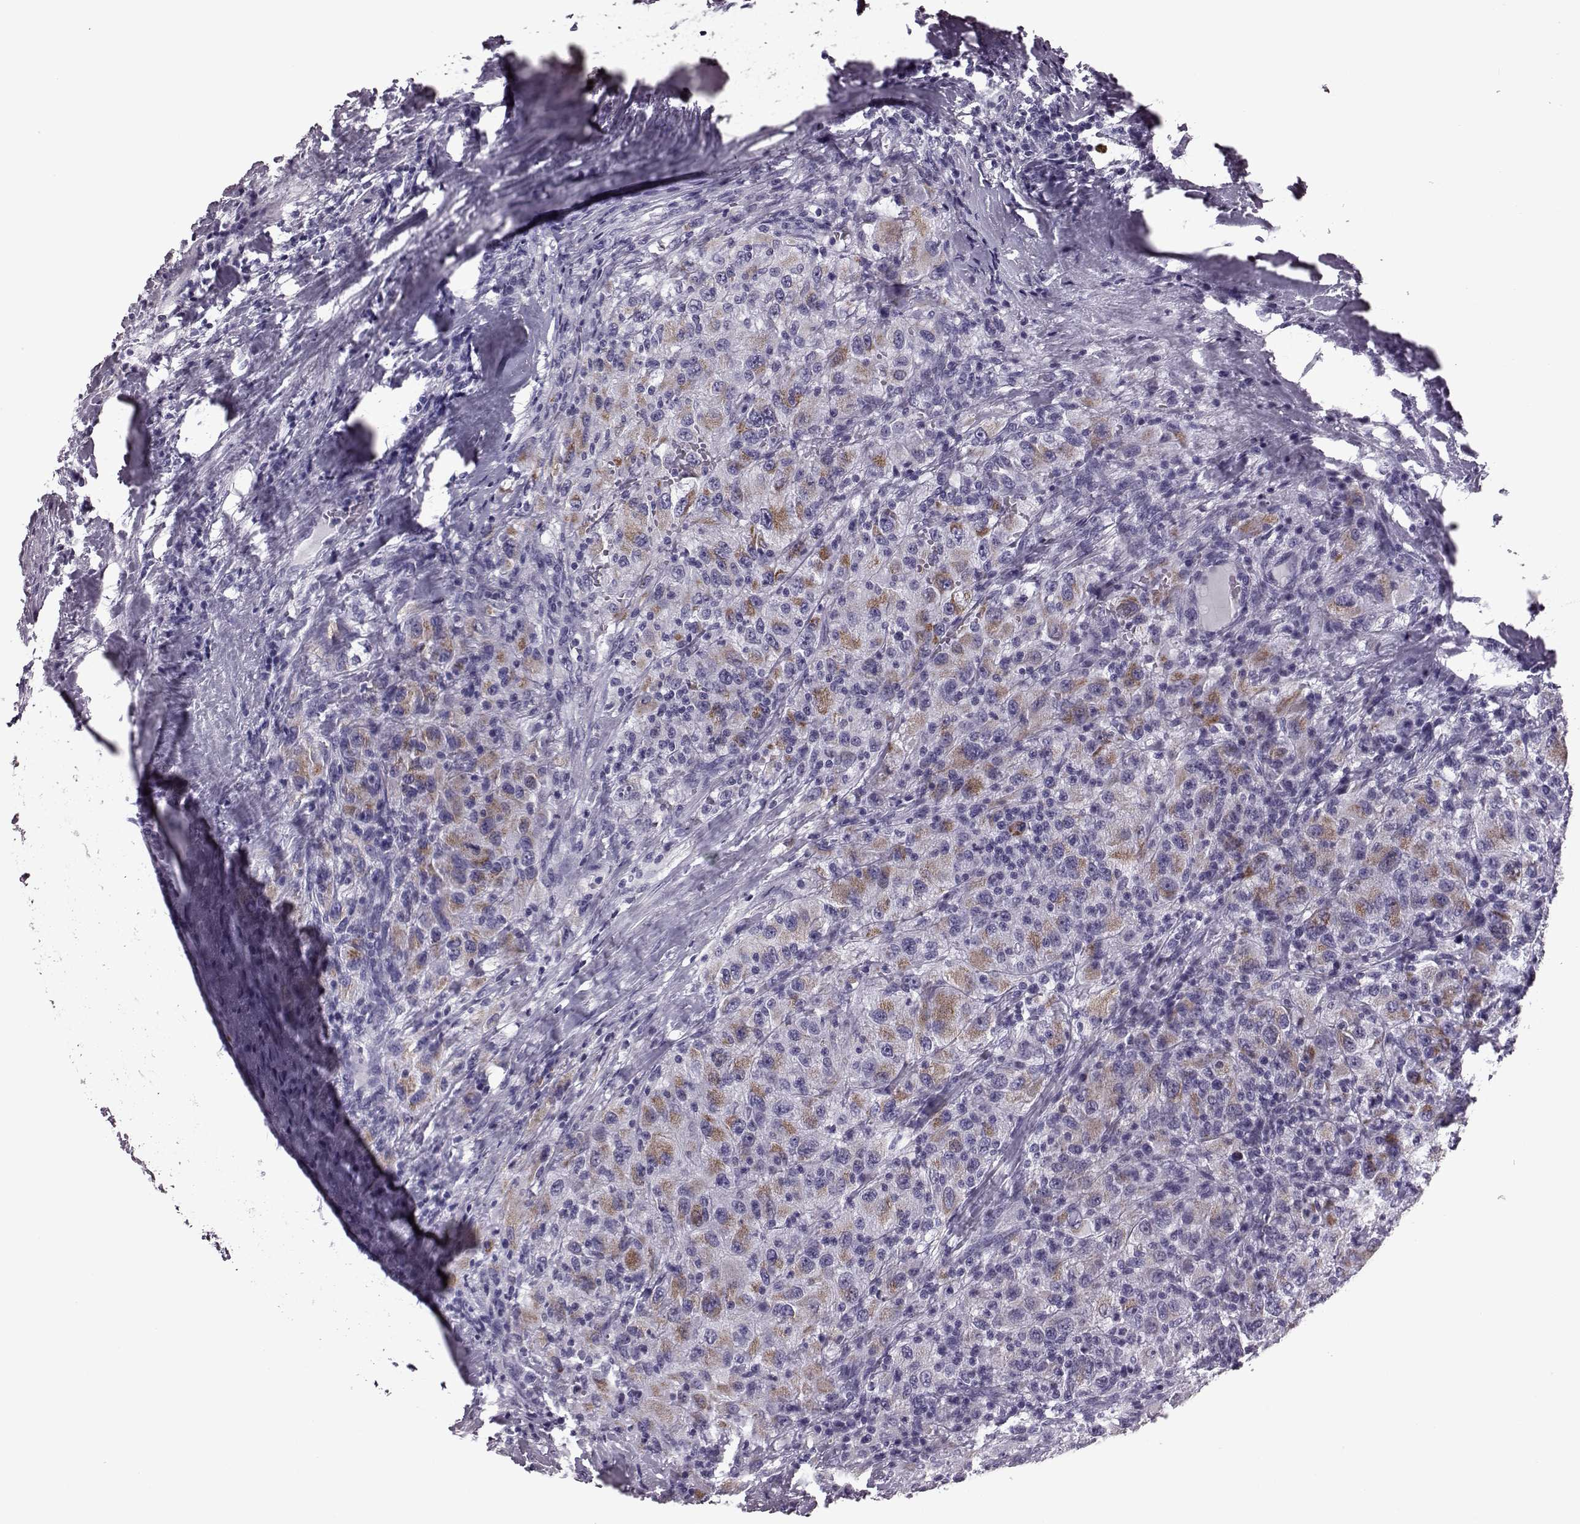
{"staining": {"intensity": "moderate", "quantity": ">75%", "location": "cytoplasmic/membranous"}, "tissue": "renal cancer", "cell_type": "Tumor cells", "image_type": "cancer", "snomed": [{"axis": "morphology", "description": "Adenocarcinoma, NOS"}, {"axis": "topography", "description": "Kidney"}], "caption": "Immunohistochemistry histopathology image of adenocarcinoma (renal) stained for a protein (brown), which shows medium levels of moderate cytoplasmic/membranous positivity in approximately >75% of tumor cells.", "gene": "RIMS2", "patient": {"sex": "female", "age": 67}}